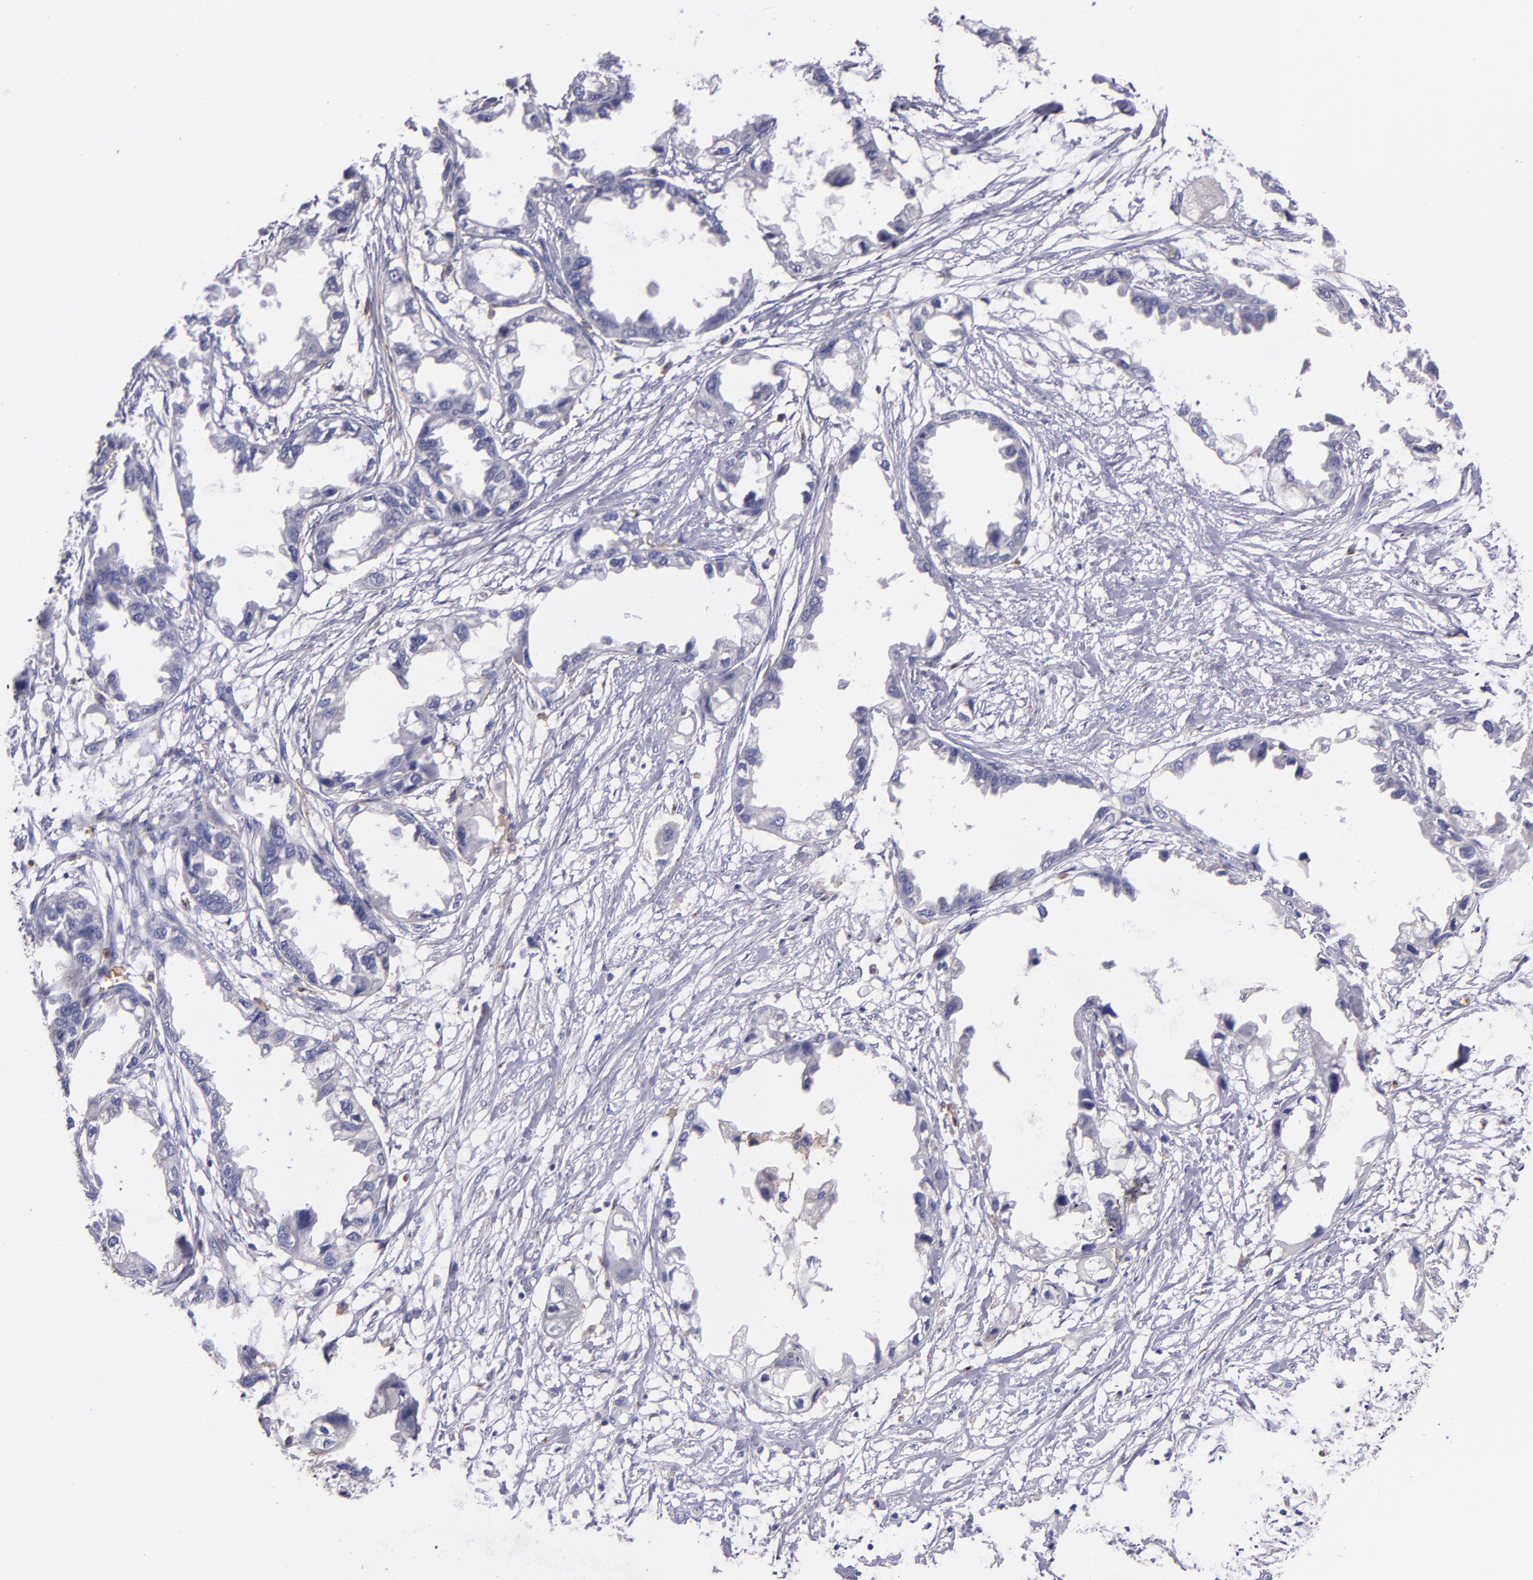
{"staining": {"intensity": "moderate", "quantity": "<25%", "location": "cytoplasmic/membranous"}, "tissue": "endometrial cancer", "cell_type": "Tumor cells", "image_type": "cancer", "snomed": [{"axis": "morphology", "description": "Adenocarcinoma, NOS"}, {"axis": "topography", "description": "Endometrium"}], "caption": "There is low levels of moderate cytoplasmic/membranous staining in tumor cells of endometrial cancer, as demonstrated by immunohistochemical staining (brown color).", "gene": "C5AR1", "patient": {"sex": "female", "age": 67}}